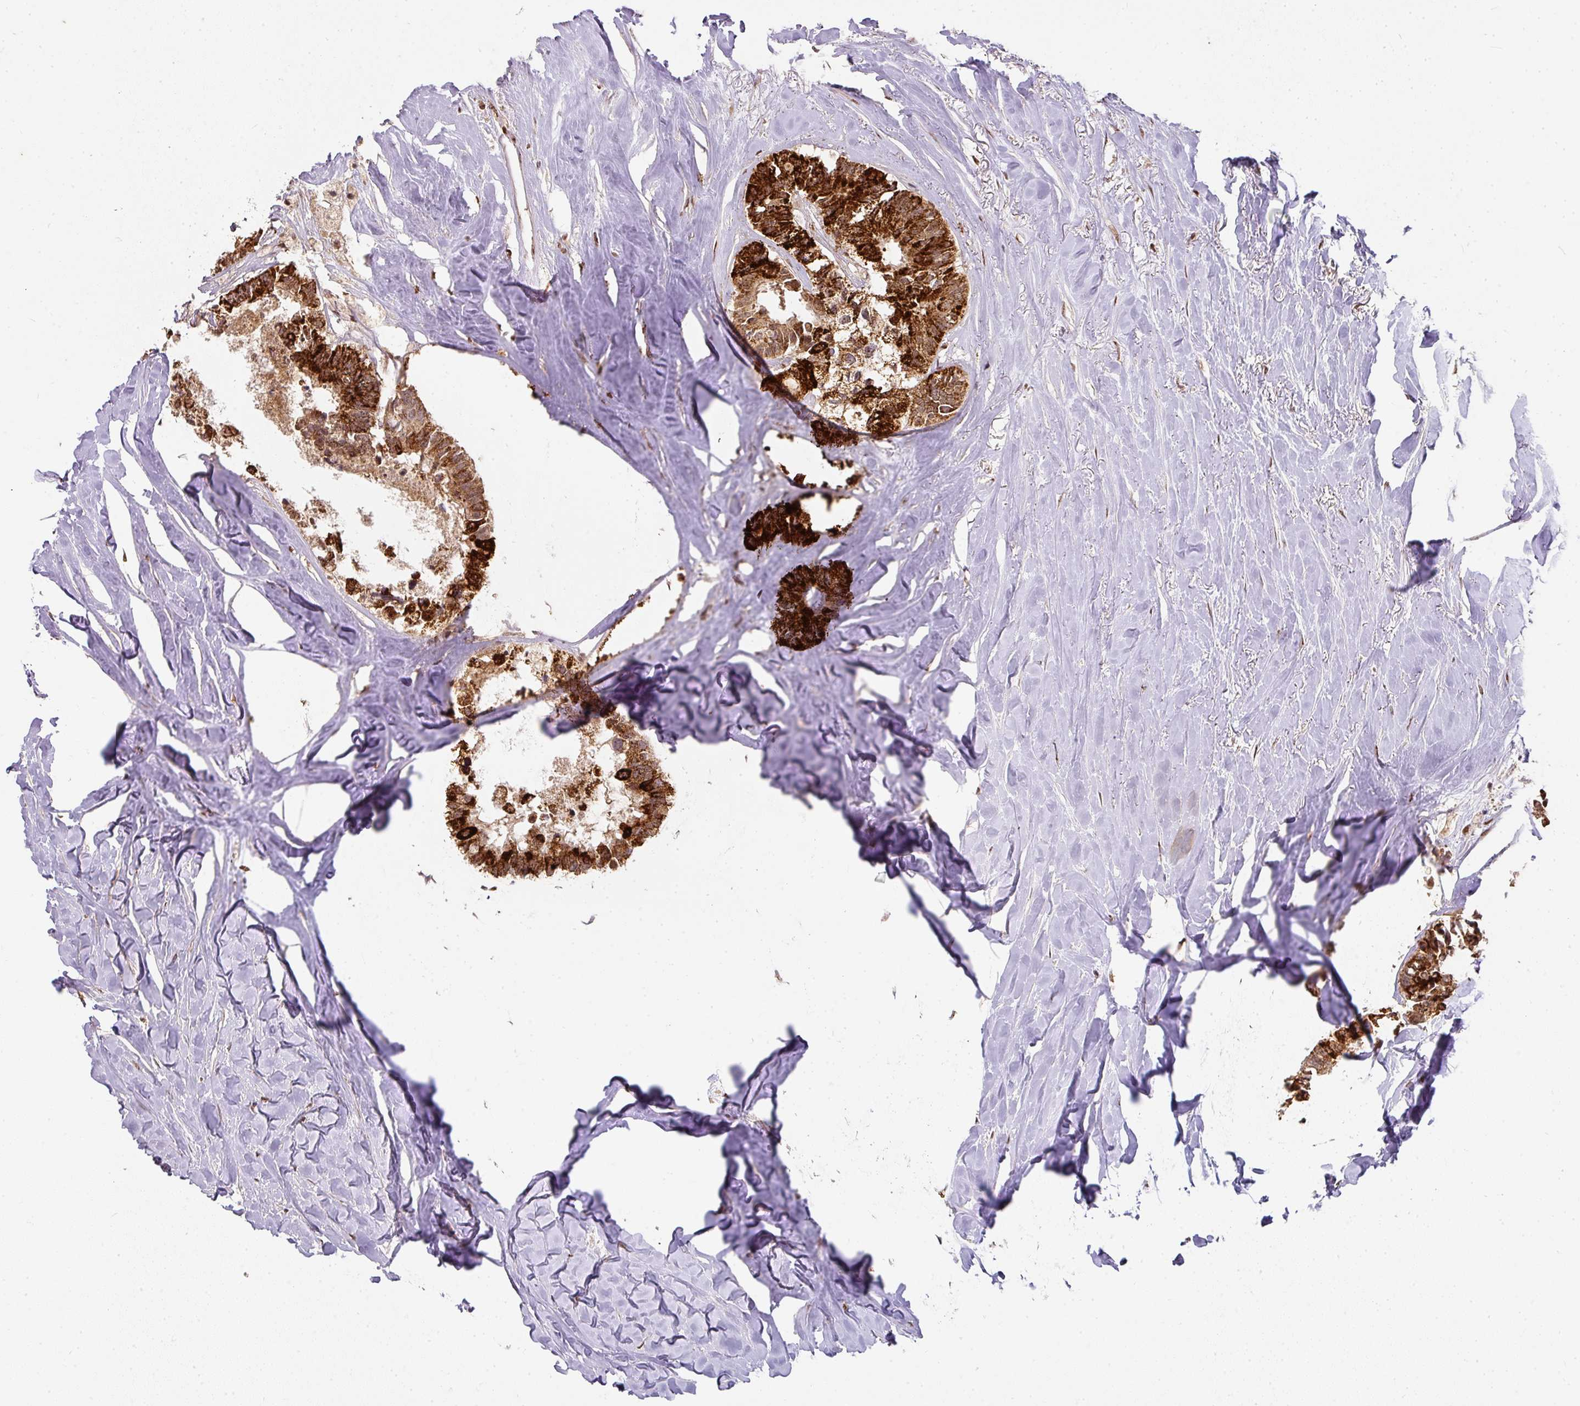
{"staining": {"intensity": "strong", "quantity": ">75%", "location": "cytoplasmic/membranous"}, "tissue": "colorectal cancer", "cell_type": "Tumor cells", "image_type": "cancer", "snomed": [{"axis": "morphology", "description": "Adenocarcinoma, NOS"}, {"axis": "topography", "description": "Colon"}, {"axis": "topography", "description": "Rectum"}], "caption": "Immunohistochemical staining of human colorectal adenocarcinoma reveals high levels of strong cytoplasmic/membranous staining in about >75% of tumor cells.", "gene": "RANBP9", "patient": {"sex": "male", "age": 57}}